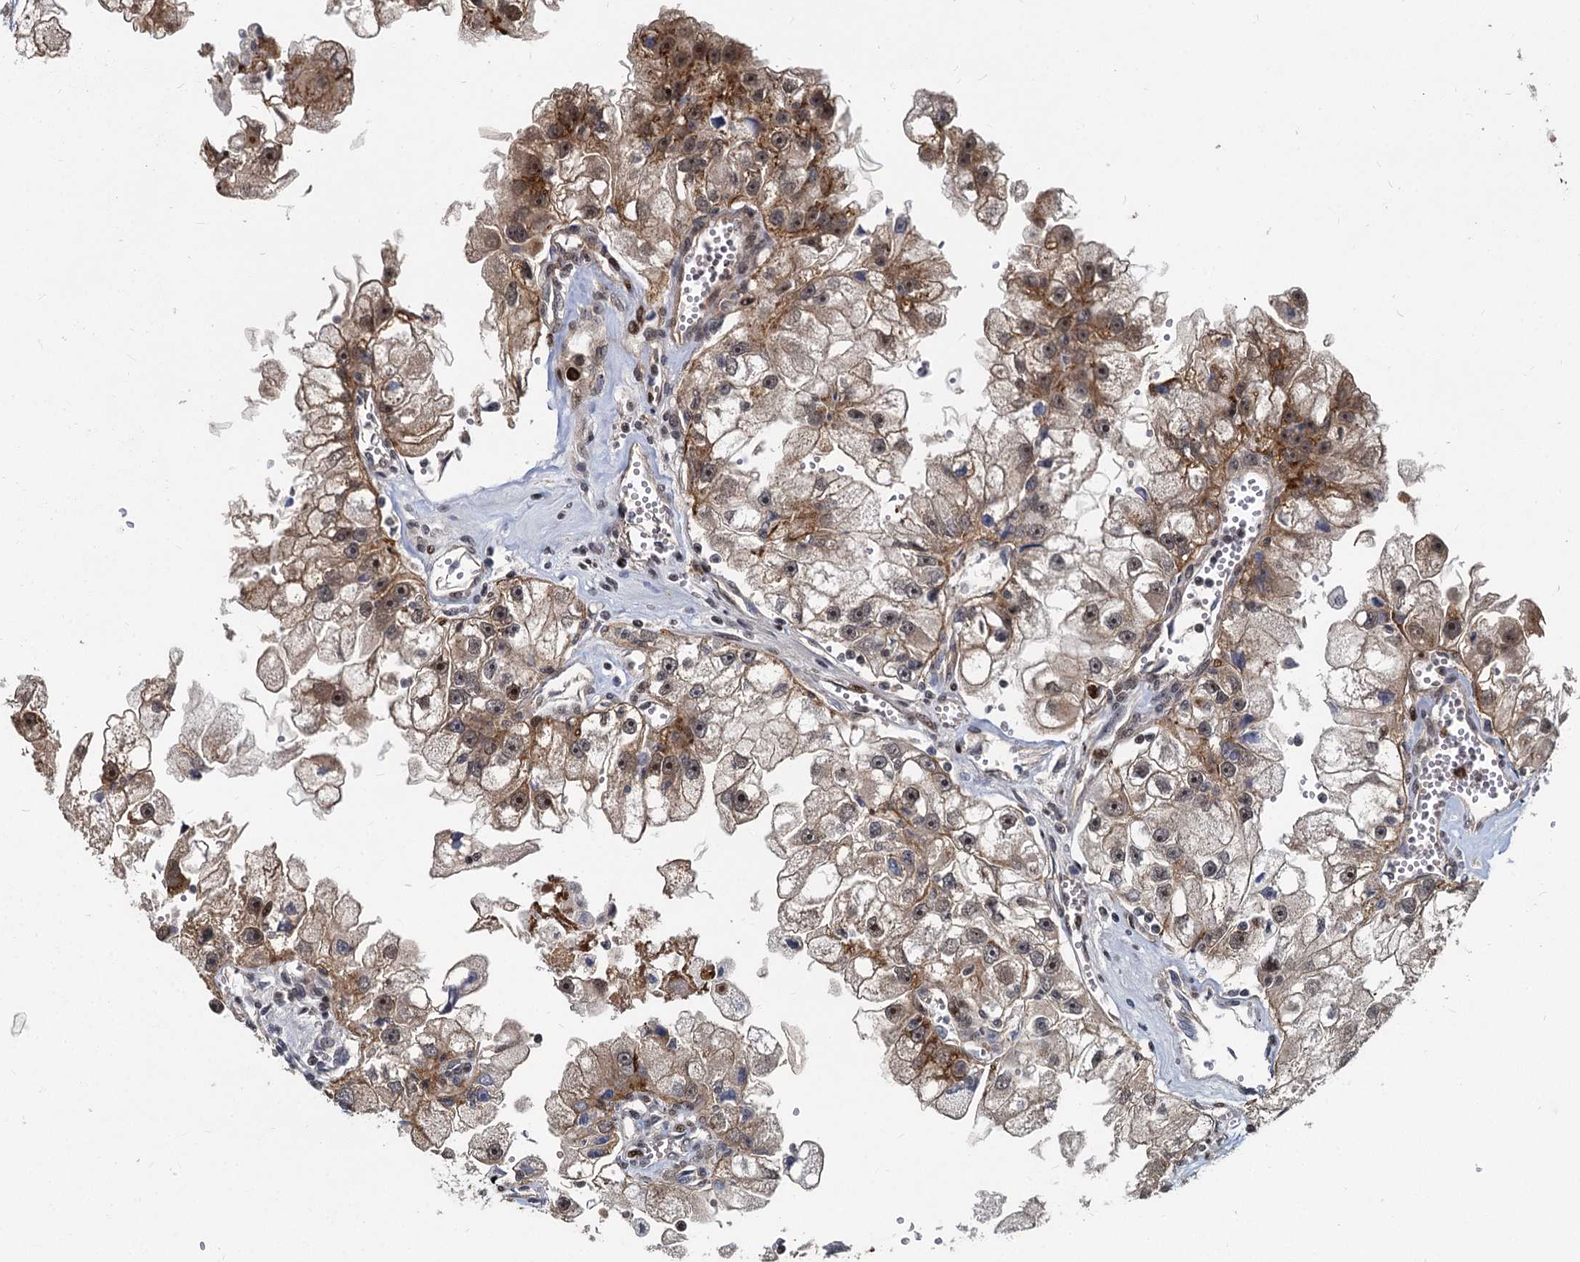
{"staining": {"intensity": "moderate", "quantity": ">75%", "location": "cytoplasmic/membranous,nuclear"}, "tissue": "renal cancer", "cell_type": "Tumor cells", "image_type": "cancer", "snomed": [{"axis": "morphology", "description": "Adenocarcinoma, NOS"}, {"axis": "topography", "description": "Kidney"}], "caption": "The photomicrograph displays a brown stain indicating the presence of a protein in the cytoplasmic/membranous and nuclear of tumor cells in renal cancer.", "gene": "ANKRD49", "patient": {"sex": "male", "age": 63}}